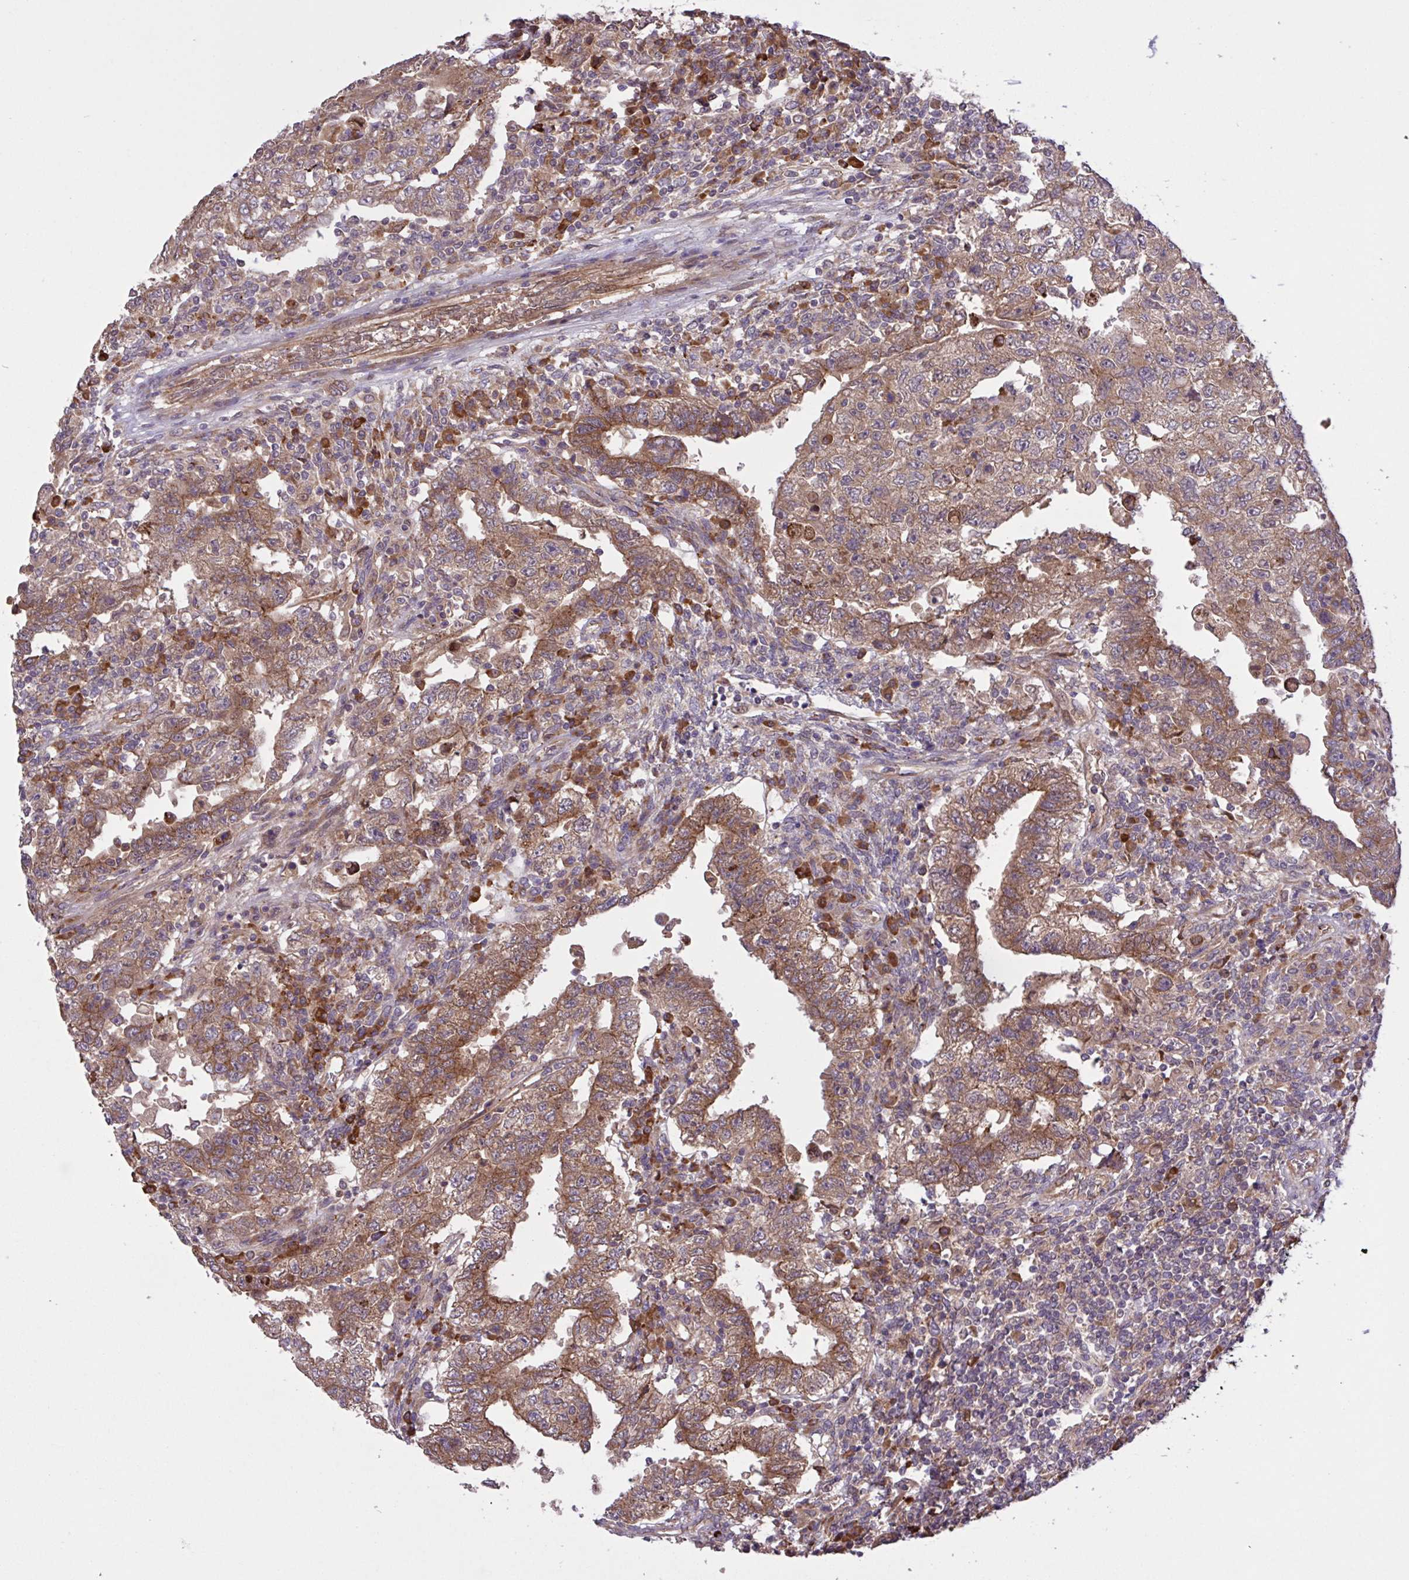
{"staining": {"intensity": "moderate", "quantity": ">75%", "location": "cytoplasmic/membranous"}, "tissue": "testis cancer", "cell_type": "Tumor cells", "image_type": "cancer", "snomed": [{"axis": "morphology", "description": "Carcinoma, Embryonal, NOS"}, {"axis": "topography", "description": "Testis"}], "caption": "A high-resolution histopathology image shows immunohistochemistry (IHC) staining of testis embryonal carcinoma, which reveals moderate cytoplasmic/membranous staining in about >75% of tumor cells.", "gene": "INTS10", "patient": {"sex": "male", "age": 26}}